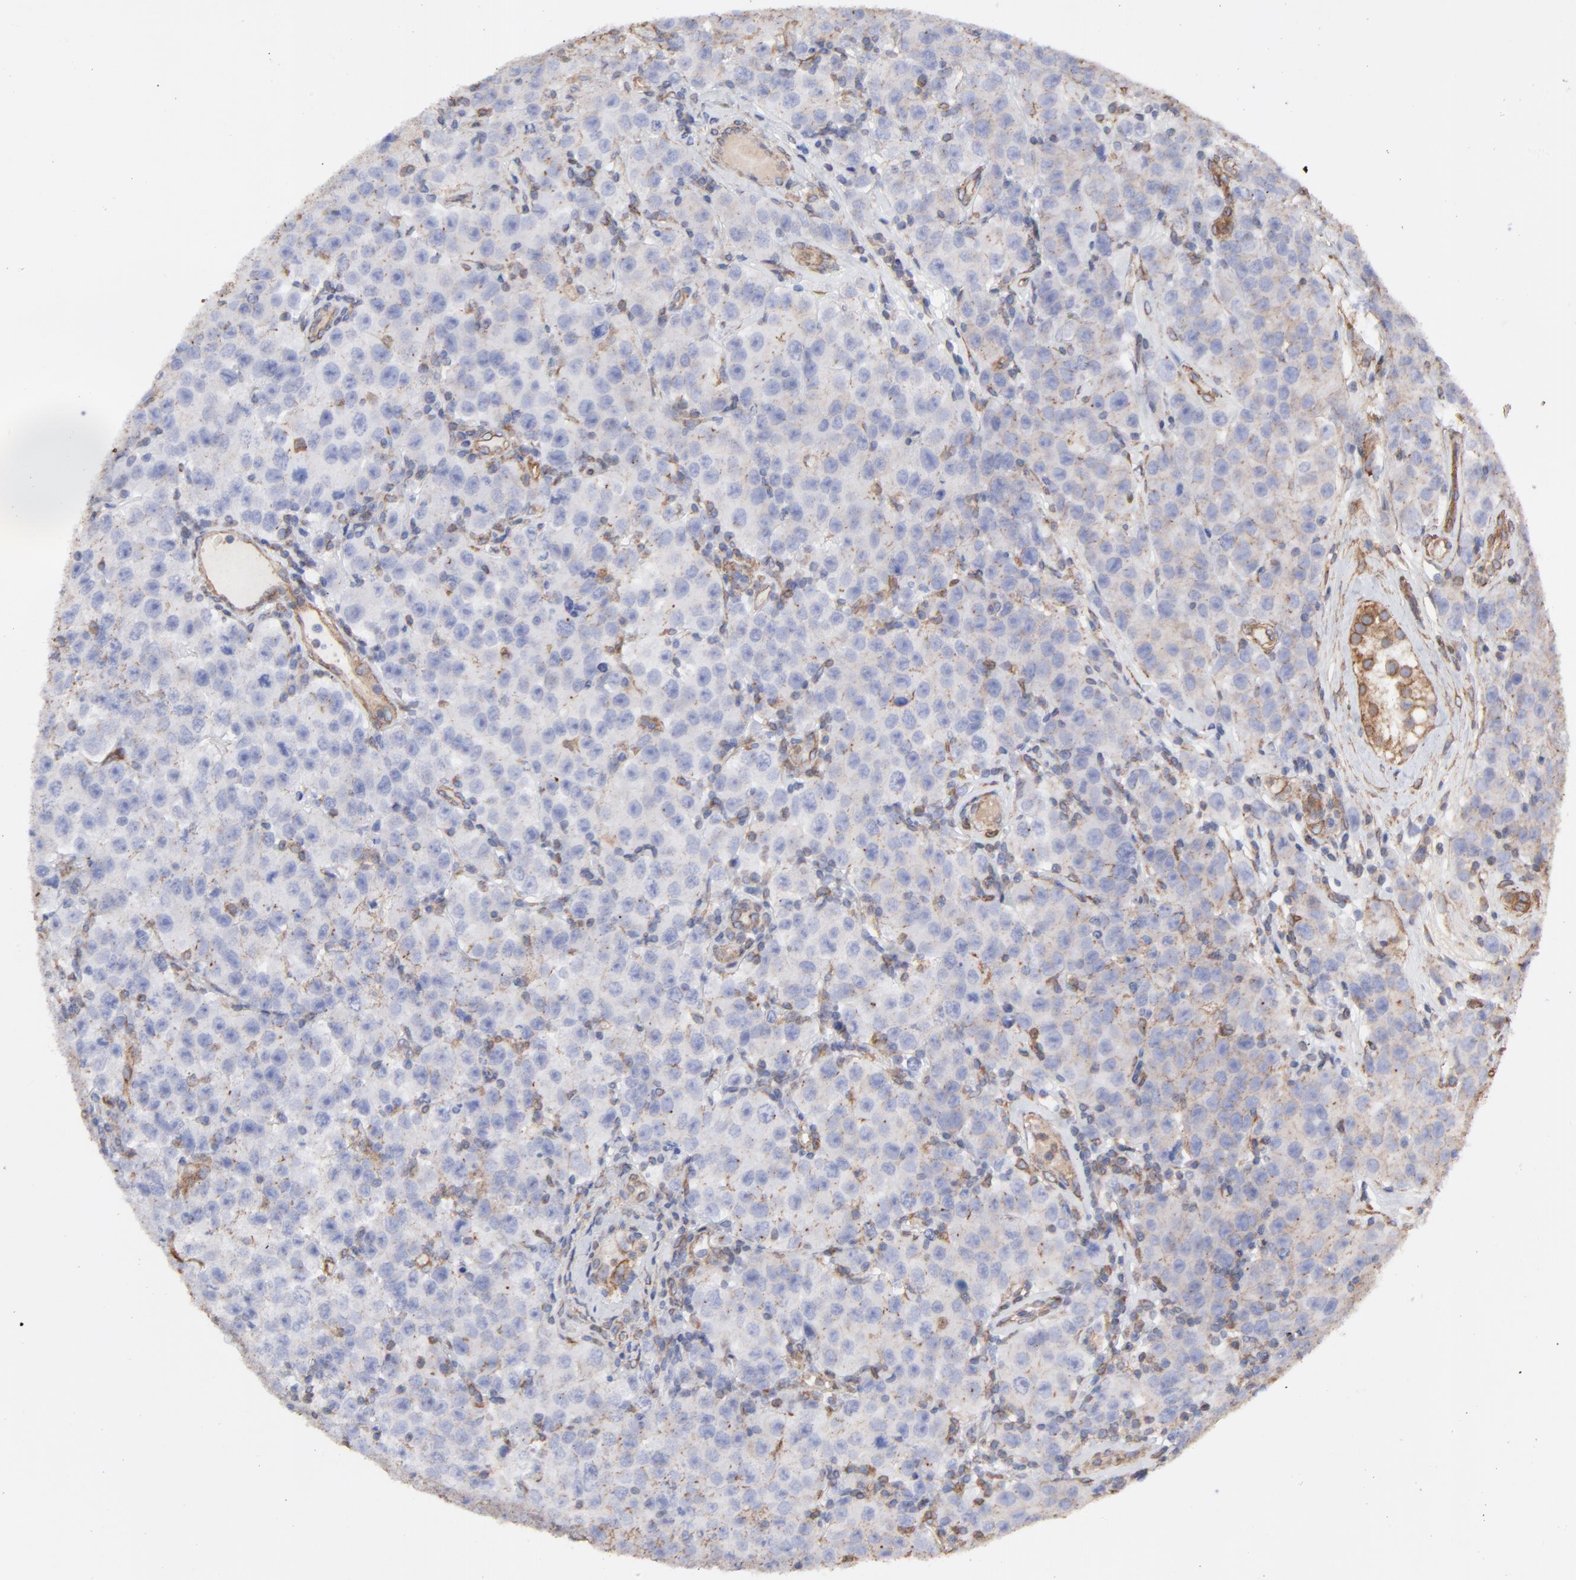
{"staining": {"intensity": "weak", "quantity": "25%-75%", "location": "cytoplasmic/membranous"}, "tissue": "testis cancer", "cell_type": "Tumor cells", "image_type": "cancer", "snomed": [{"axis": "morphology", "description": "Seminoma, NOS"}, {"axis": "topography", "description": "Testis"}], "caption": "A high-resolution histopathology image shows IHC staining of testis seminoma, which displays weak cytoplasmic/membranous expression in approximately 25%-75% of tumor cells.", "gene": "LRCH2", "patient": {"sex": "male", "age": 52}}